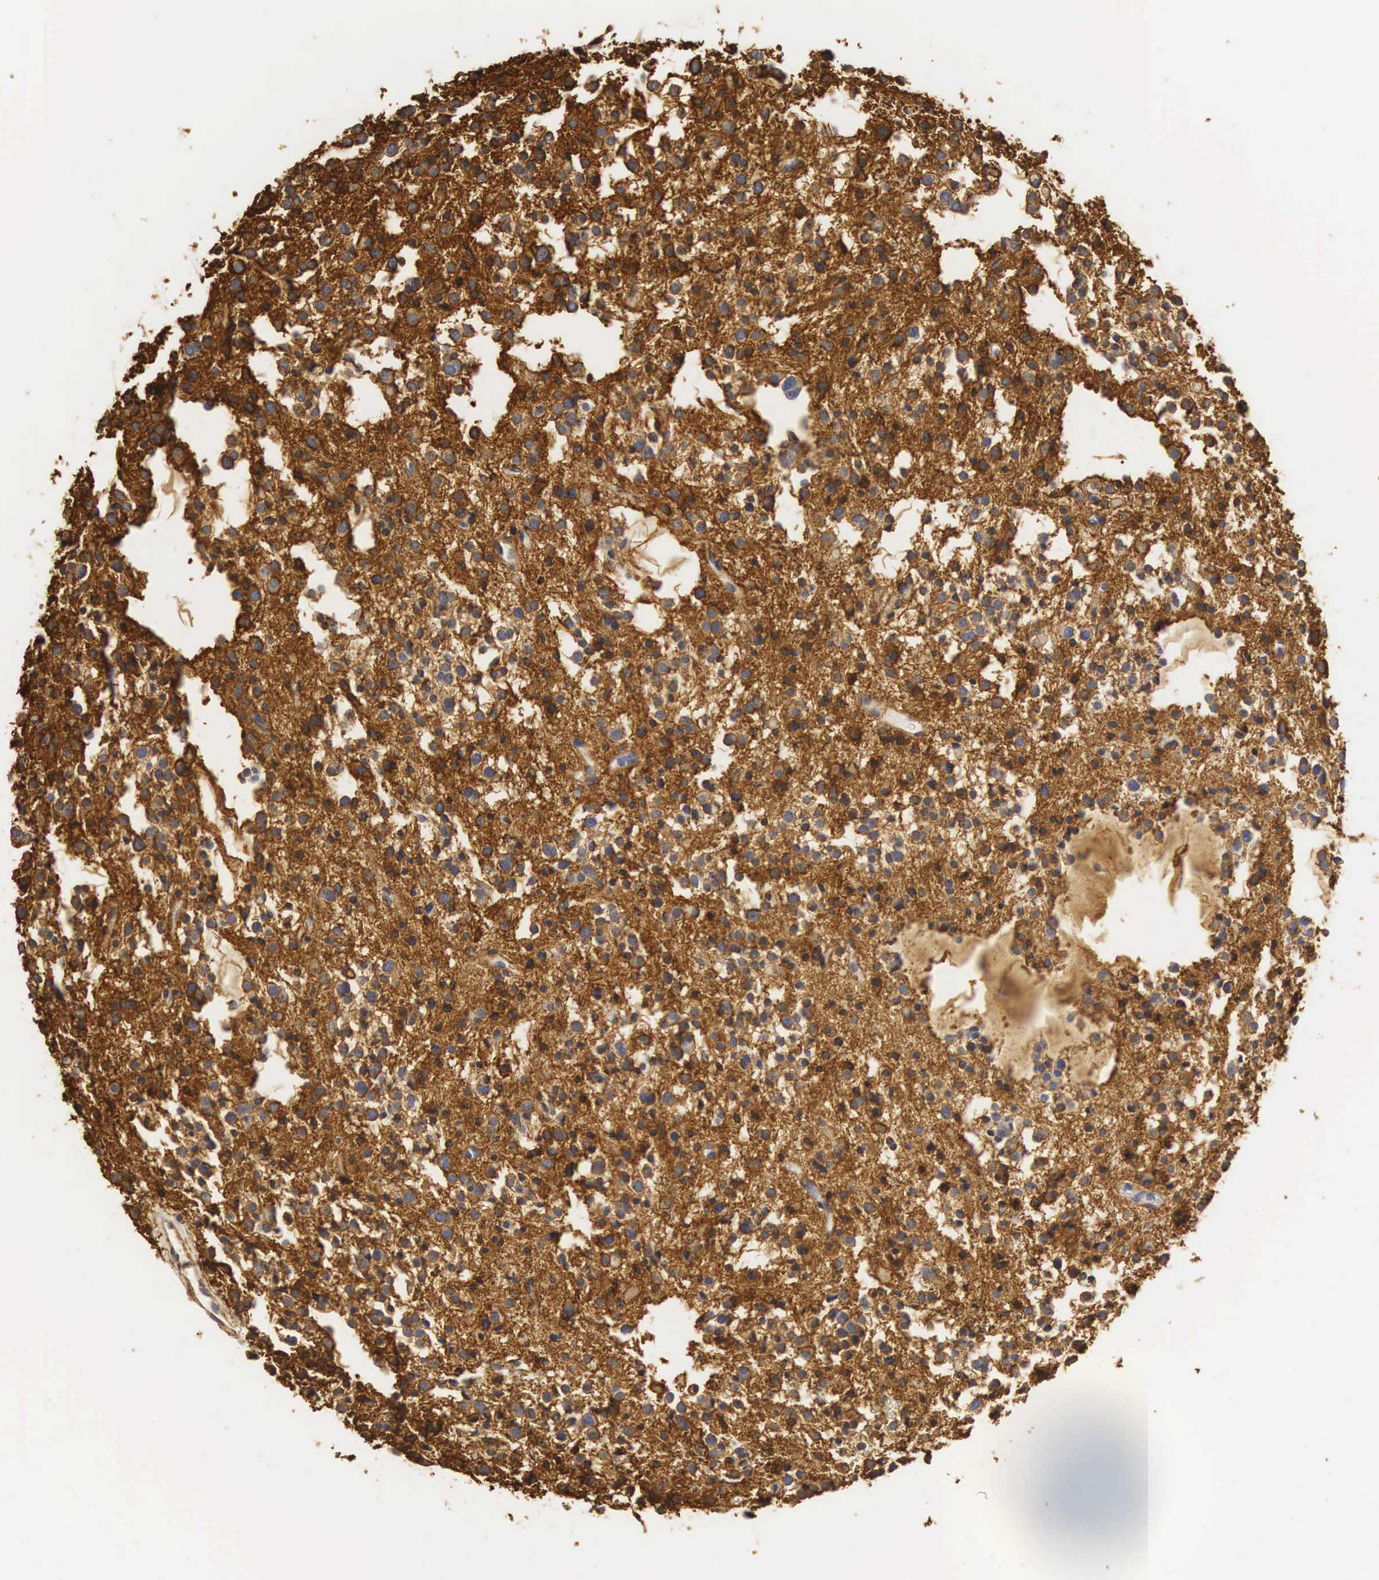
{"staining": {"intensity": "strong", "quantity": ">75%", "location": "cytoplasmic/membranous"}, "tissue": "glioma", "cell_type": "Tumor cells", "image_type": "cancer", "snomed": [{"axis": "morphology", "description": "Glioma, malignant, Low grade"}, {"axis": "topography", "description": "Brain"}], "caption": "Approximately >75% of tumor cells in malignant glioma (low-grade) reveal strong cytoplasmic/membranous protein positivity as visualized by brown immunohistochemical staining.", "gene": "CD99", "patient": {"sex": "female", "age": 36}}